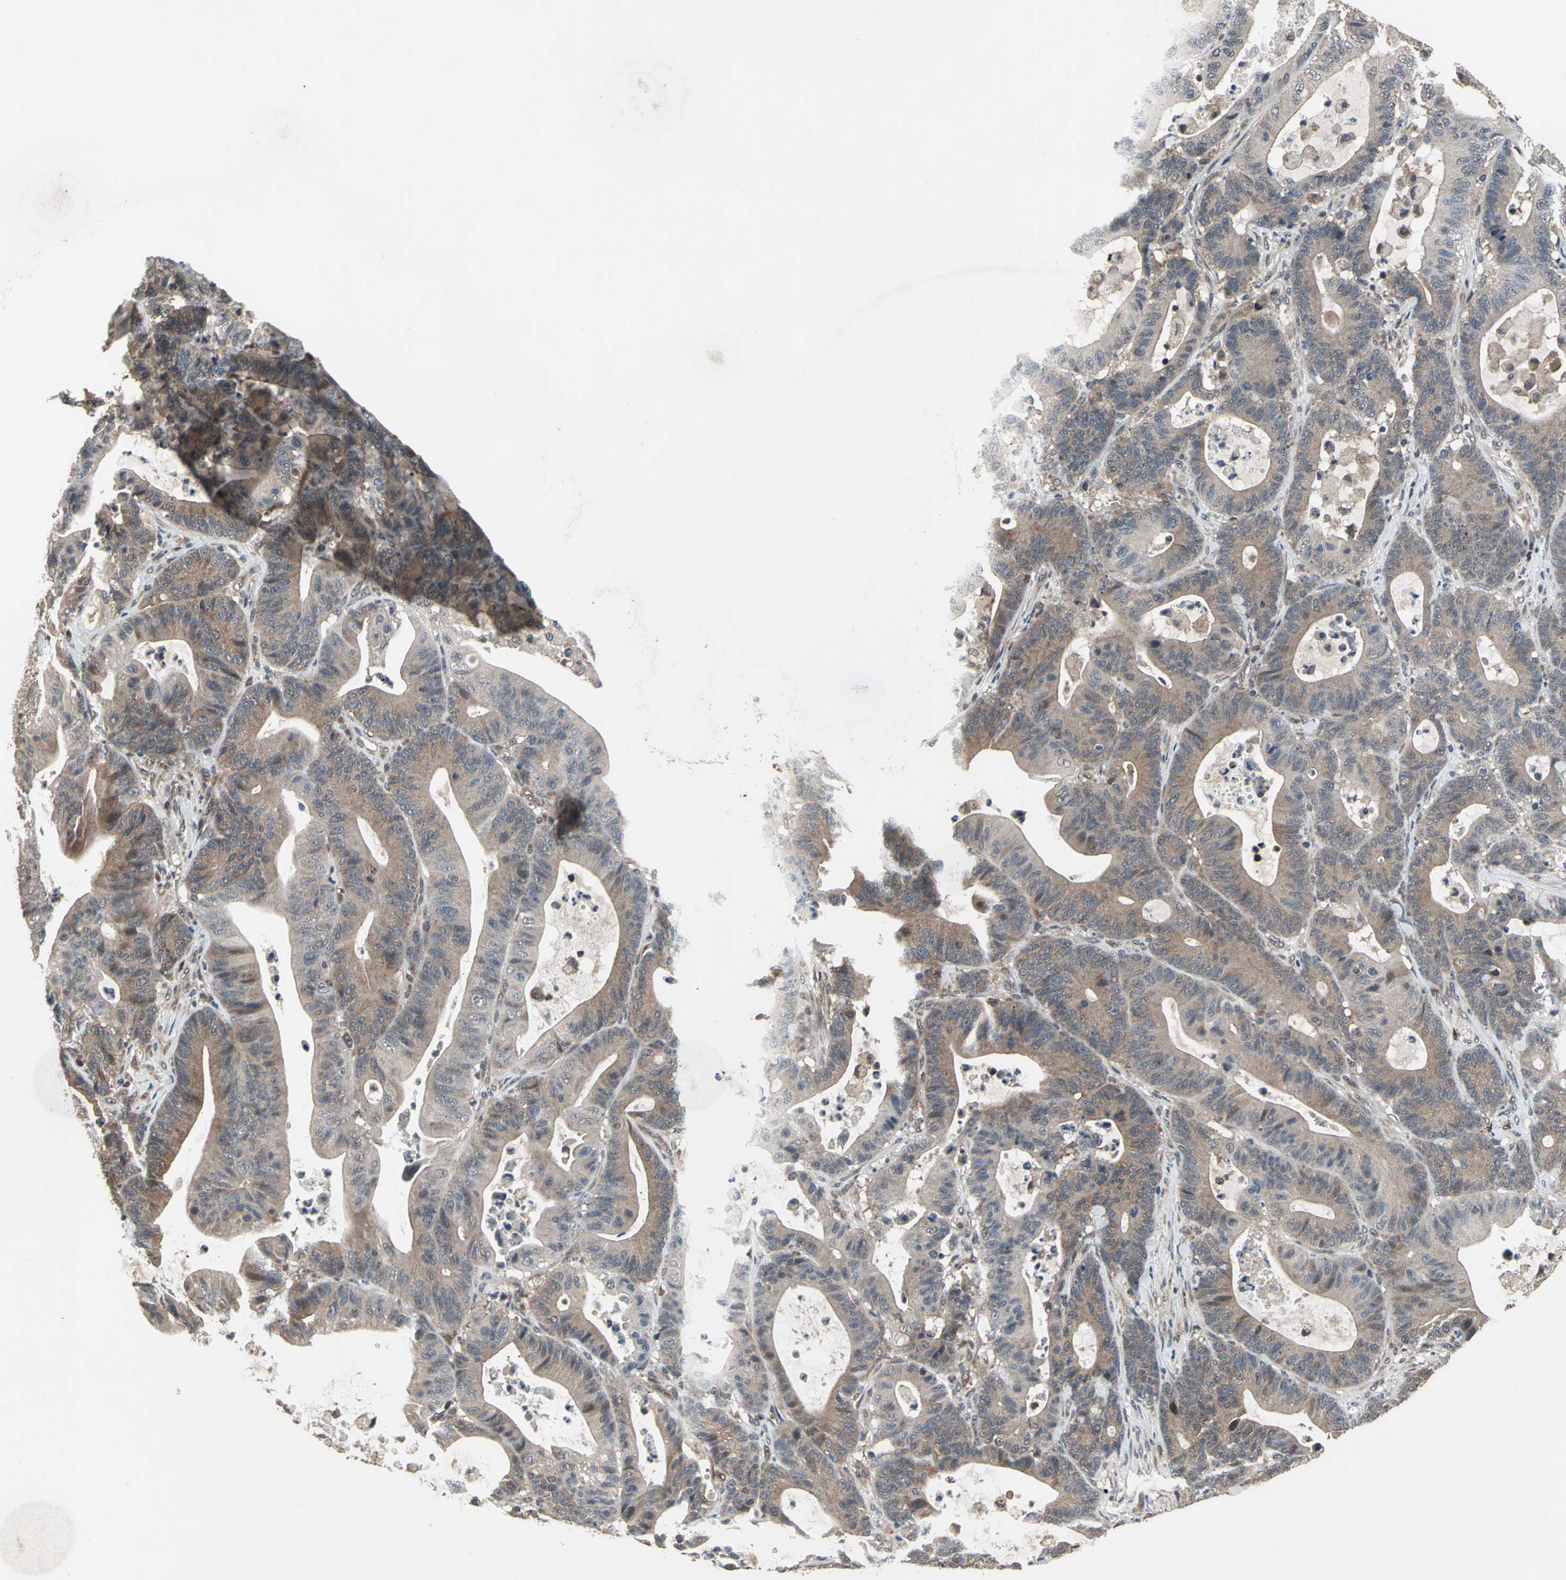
{"staining": {"intensity": "moderate", "quantity": ">75%", "location": "cytoplasmic/membranous"}, "tissue": "colorectal cancer", "cell_type": "Tumor cells", "image_type": "cancer", "snomed": [{"axis": "morphology", "description": "Adenocarcinoma, NOS"}, {"axis": "topography", "description": "Colon"}], "caption": "Immunohistochemistry (DAB (3,3'-diaminobenzidine)) staining of colorectal adenocarcinoma demonstrates moderate cytoplasmic/membranous protein expression in about >75% of tumor cells.", "gene": "NFKBIE", "patient": {"sex": "female", "age": 84}}